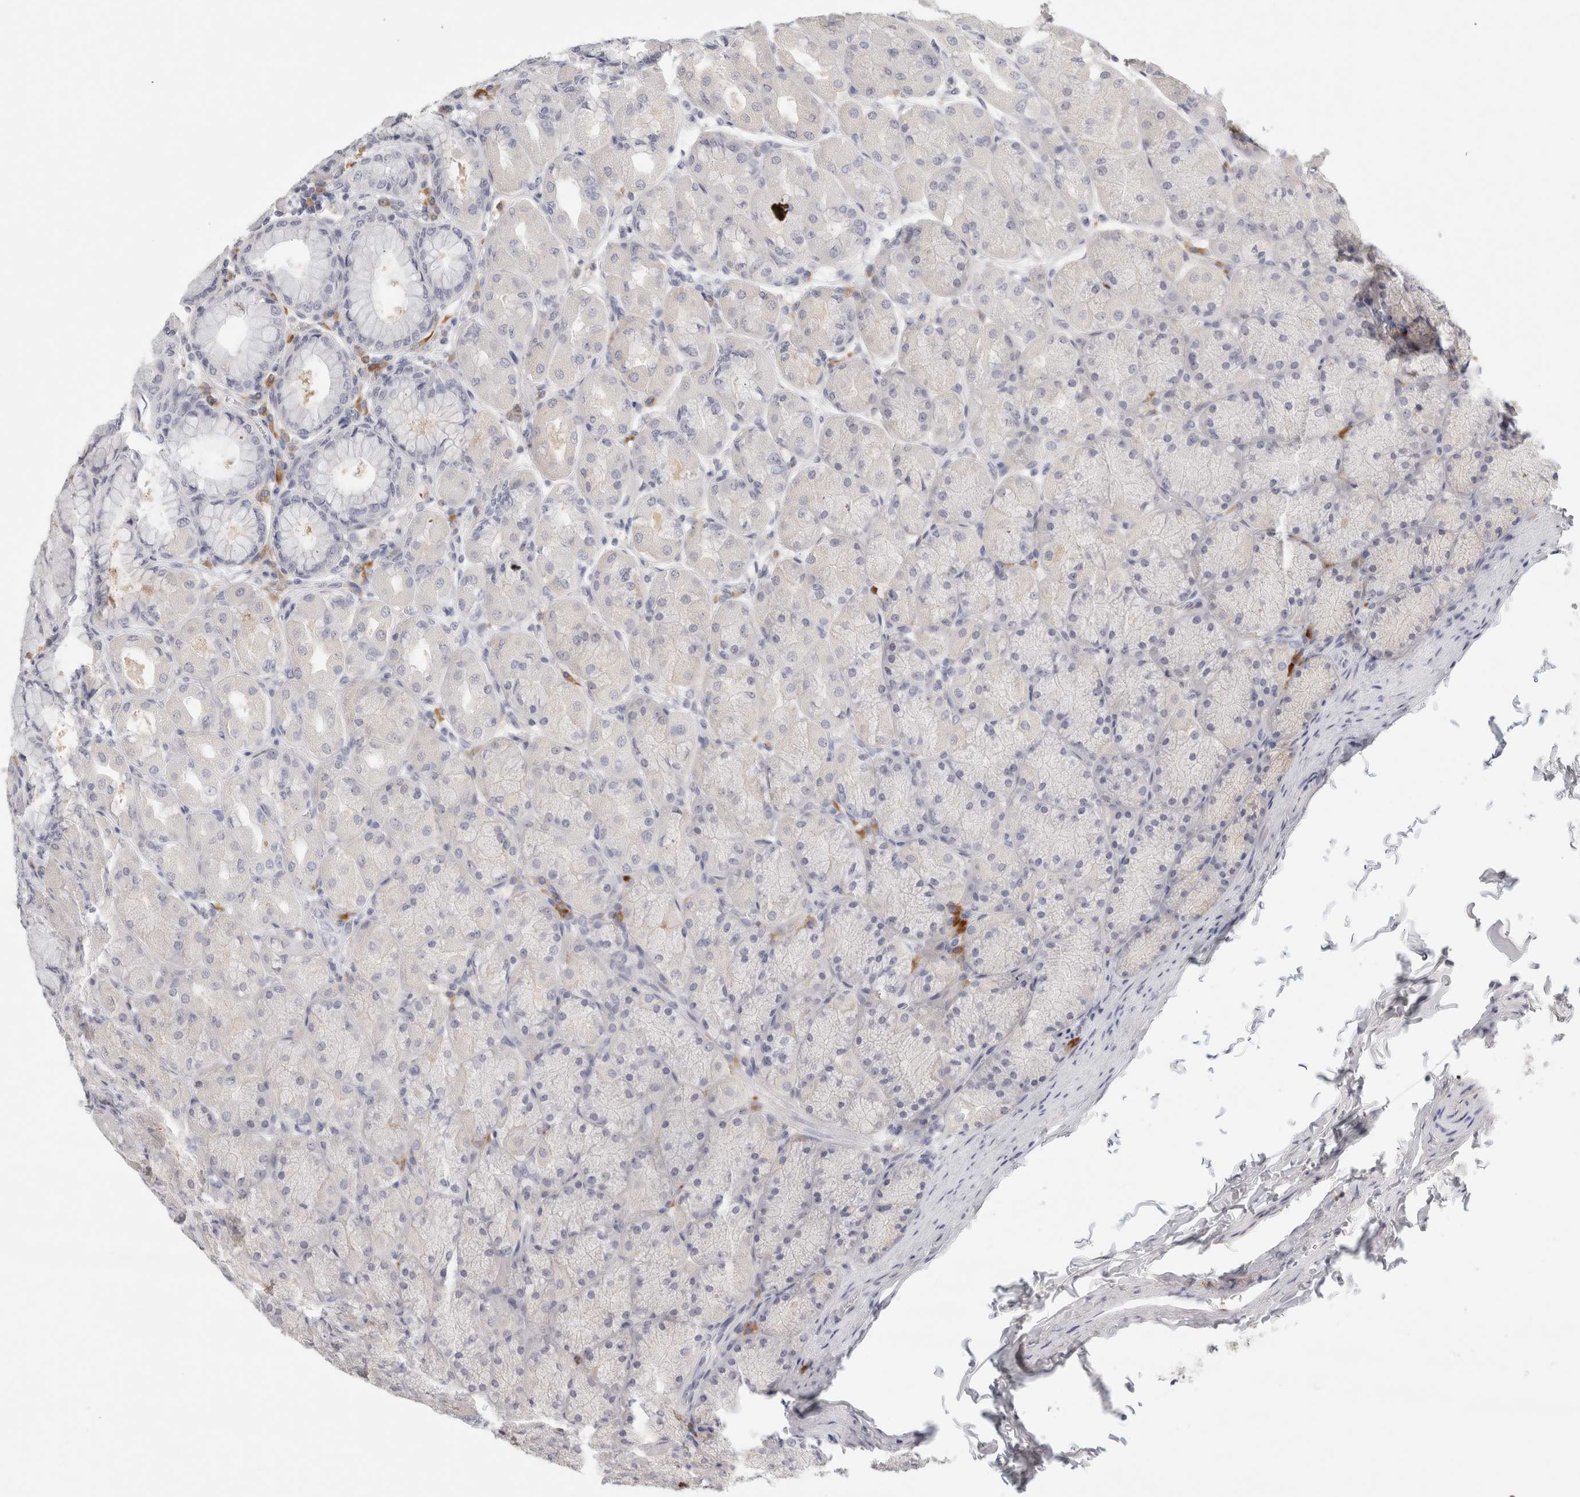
{"staining": {"intensity": "negative", "quantity": "none", "location": "none"}, "tissue": "stomach", "cell_type": "Glandular cells", "image_type": "normal", "snomed": [{"axis": "morphology", "description": "Normal tissue, NOS"}, {"axis": "topography", "description": "Stomach, upper"}], "caption": "Immunohistochemistry photomicrograph of benign stomach stained for a protein (brown), which exhibits no expression in glandular cells.", "gene": "FGL2", "patient": {"sex": "female", "age": 56}}